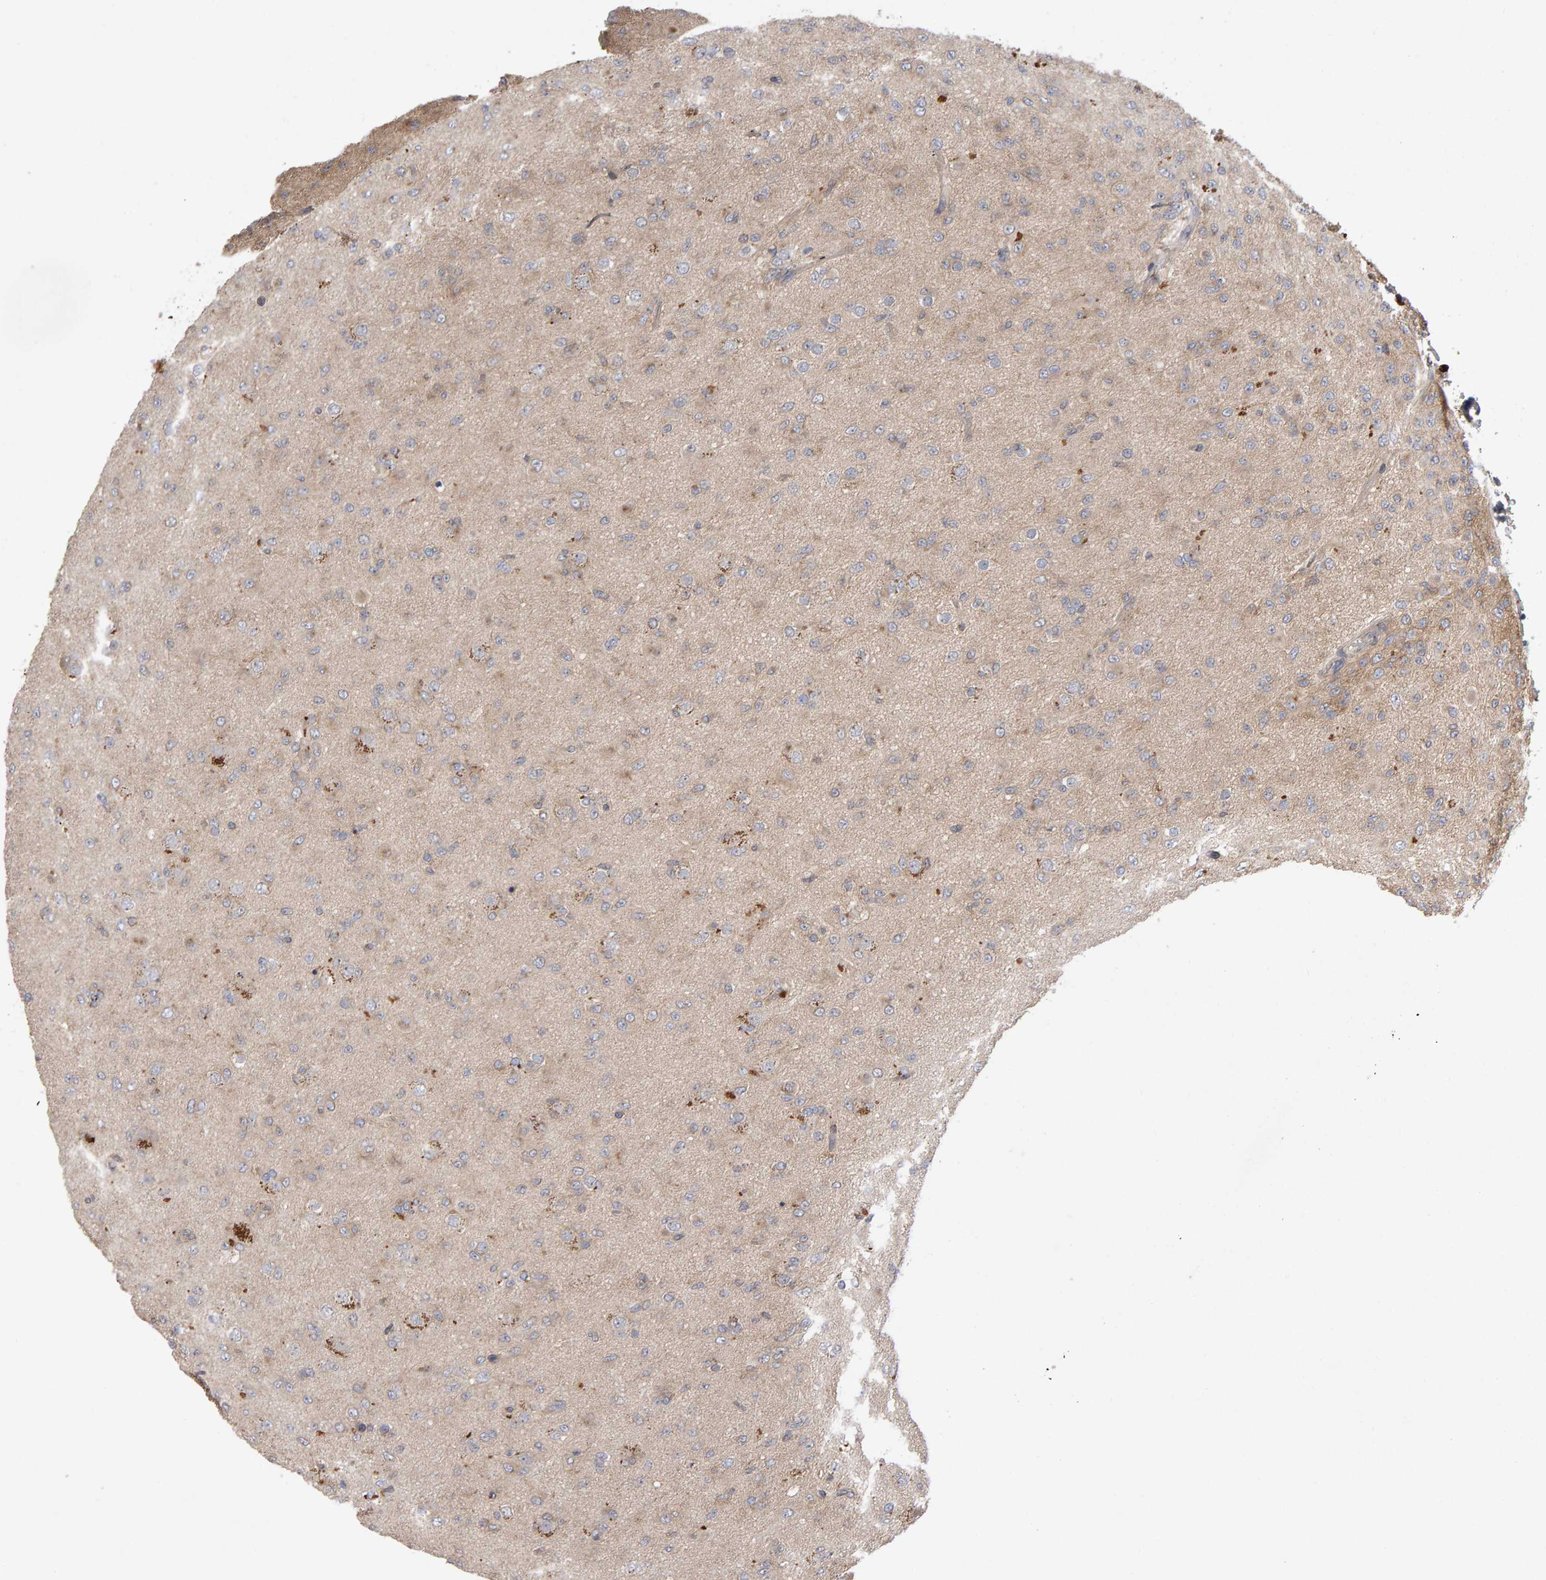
{"staining": {"intensity": "weak", "quantity": ">75%", "location": "cytoplasmic/membranous"}, "tissue": "glioma", "cell_type": "Tumor cells", "image_type": "cancer", "snomed": [{"axis": "morphology", "description": "Glioma, malignant, Low grade"}, {"axis": "topography", "description": "Brain"}], "caption": "Immunohistochemical staining of malignant low-grade glioma reveals low levels of weak cytoplasmic/membranous positivity in approximately >75% of tumor cells.", "gene": "PGS1", "patient": {"sex": "male", "age": 65}}